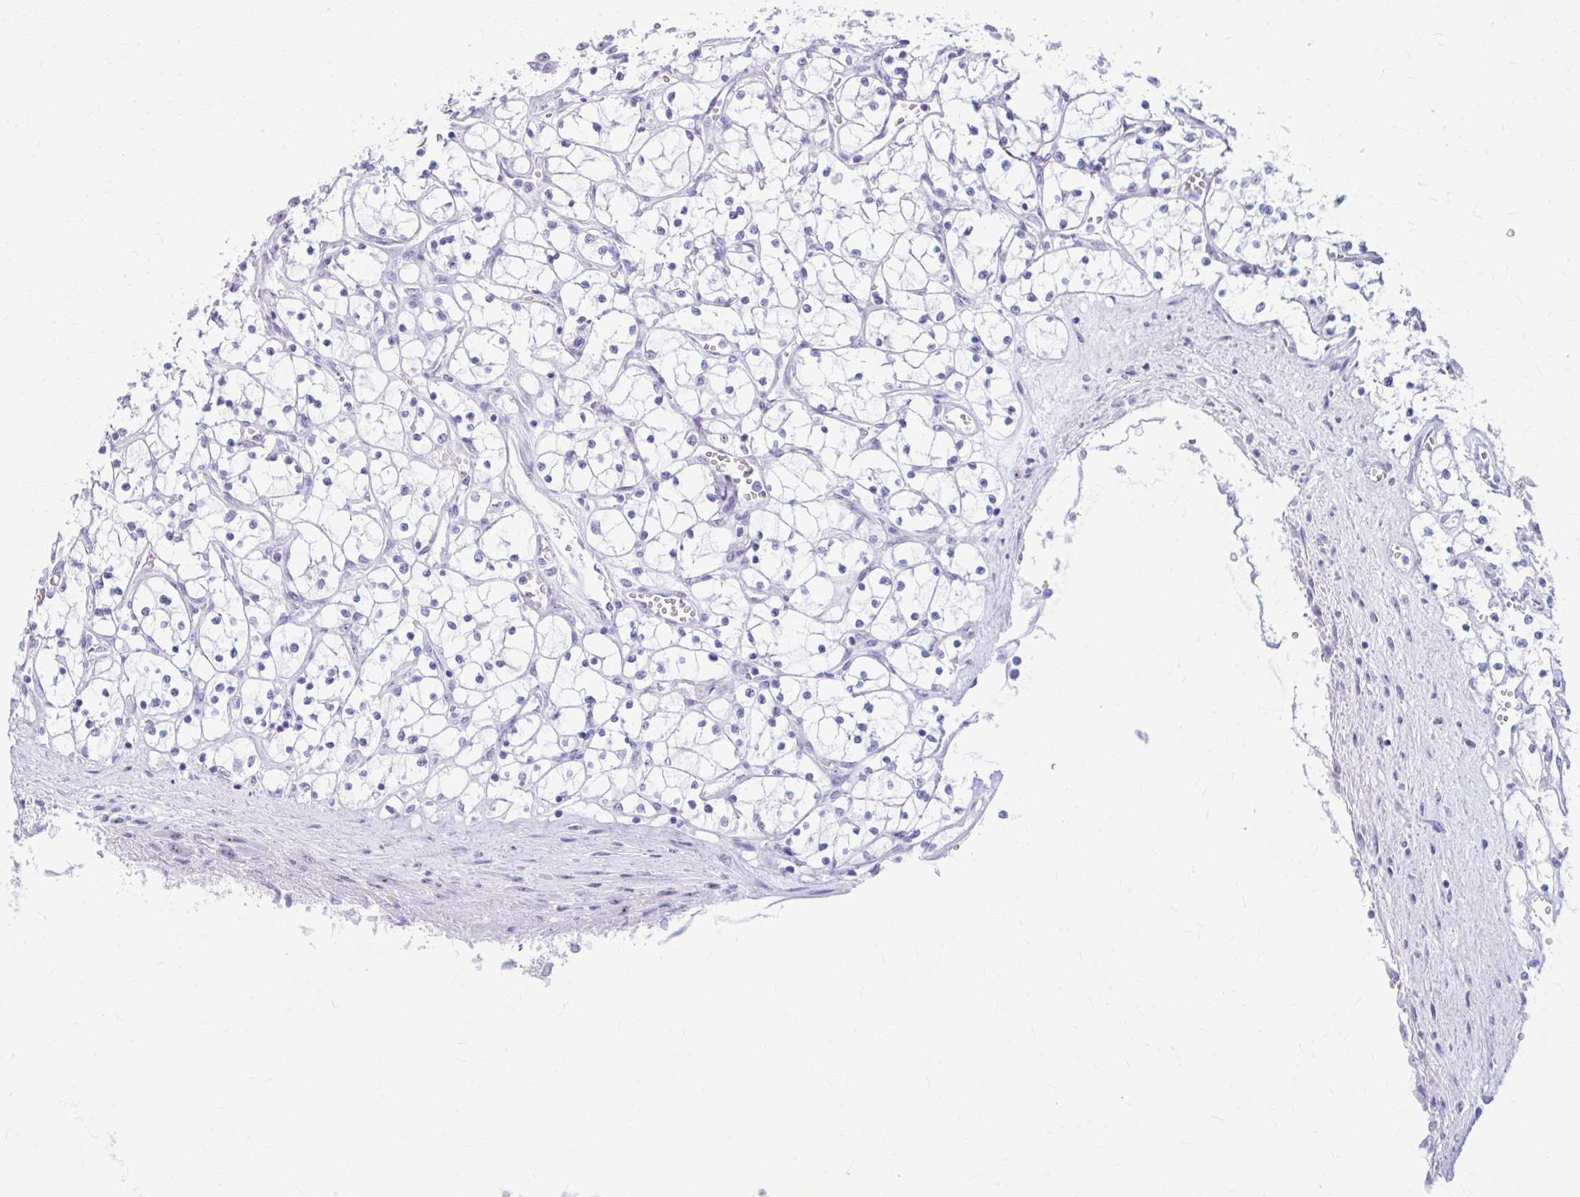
{"staining": {"intensity": "negative", "quantity": "none", "location": "none"}, "tissue": "renal cancer", "cell_type": "Tumor cells", "image_type": "cancer", "snomed": [{"axis": "morphology", "description": "Adenocarcinoma, NOS"}, {"axis": "topography", "description": "Kidney"}], "caption": "Immunohistochemistry of human renal cancer (adenocarcinoma) demonstrates no staining in tumor cells.", "gene": "FTSJ3", "patient": {"sex": "female", "age": 69}}